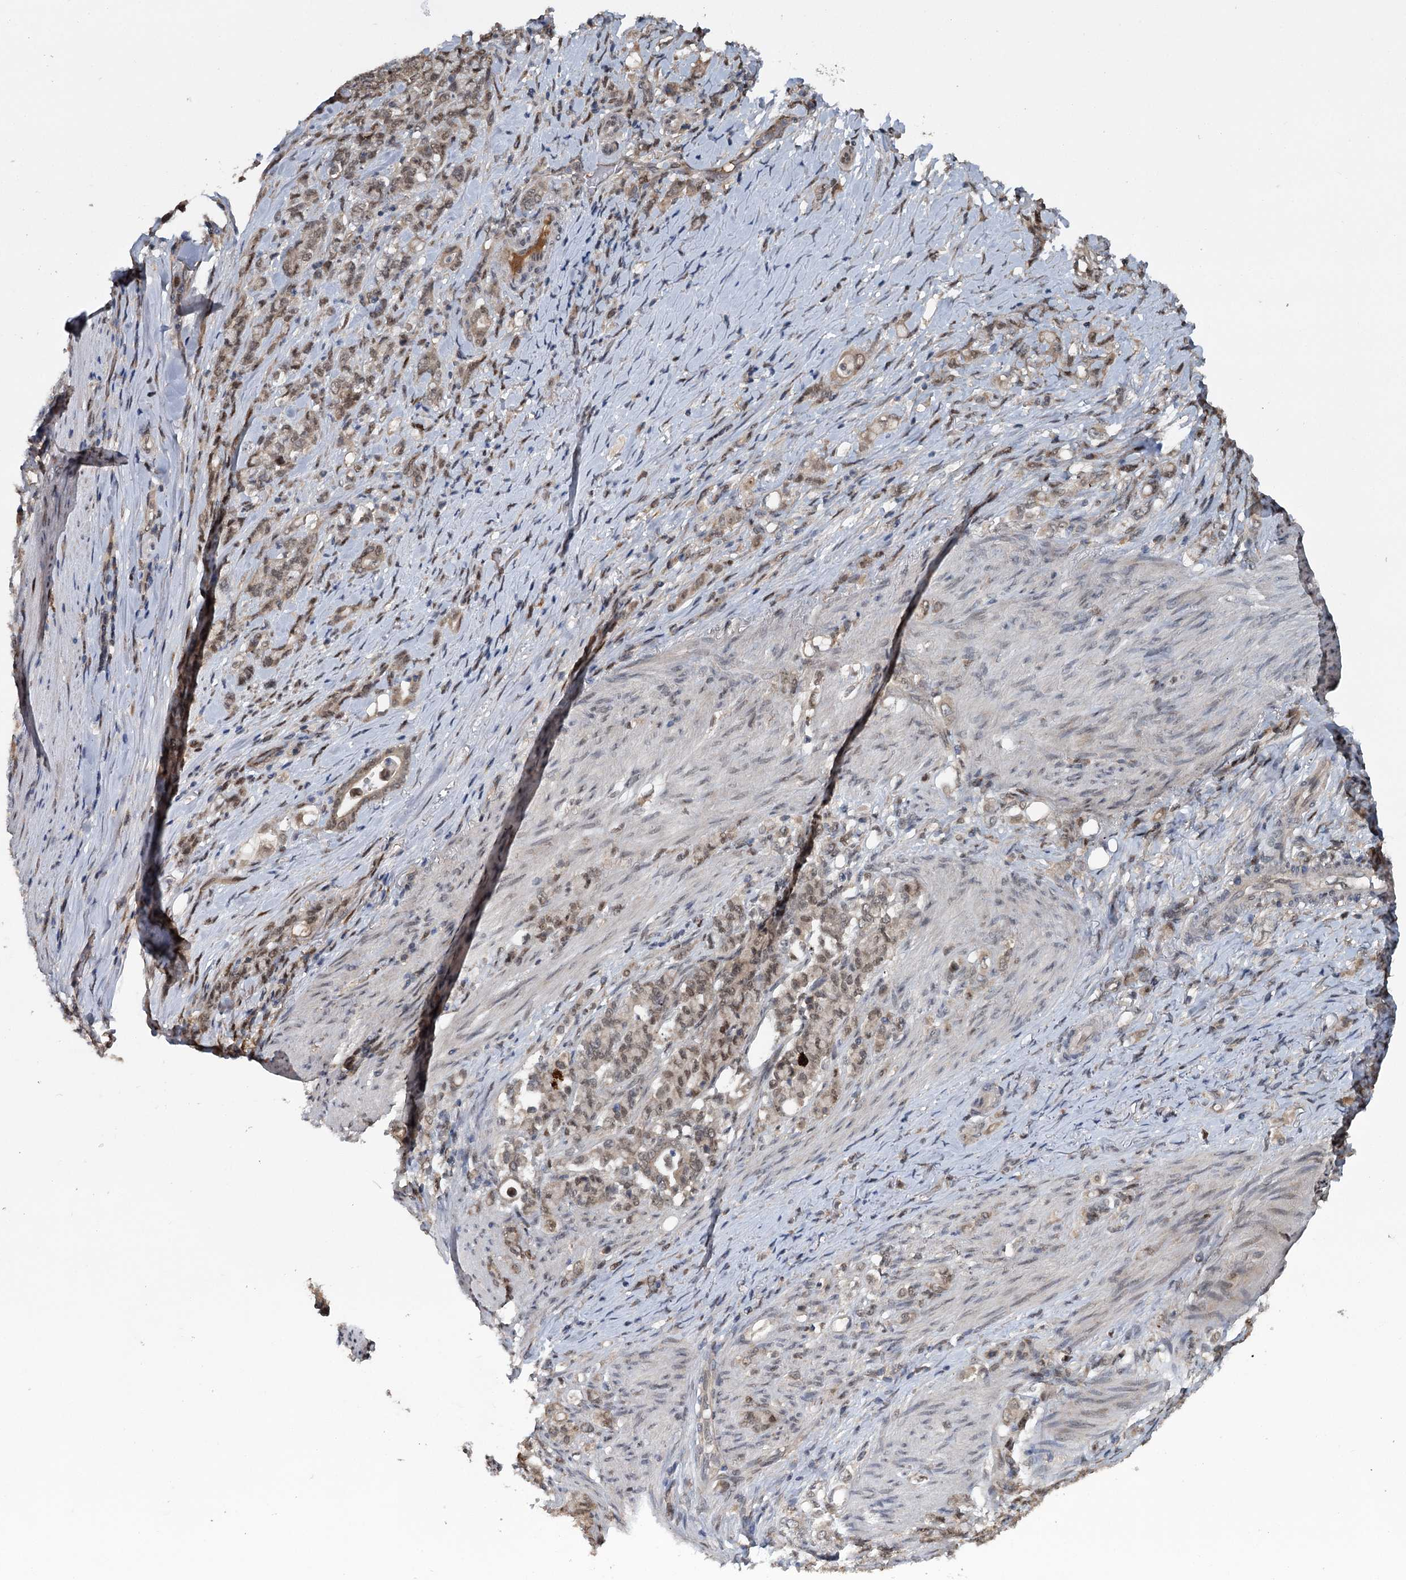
{"staining": {"intensity": "weak", "quantity": "25%-75%", "location": "nuclear"}, "tissue": "stomach cancer", "cell_type": "Tumor cells", "image_type": "cancer", "snomed": [{"axis": "morphology", "description": "Adenocarcinoma, NOS"}, {"axis": "topography", "description": "Stomach"}], "caption": "Stomach cancer stained with a brown dye demonstrates weak nuclear positive positivity in about 25%-75% of tumor cells.", "gene": "MYG1", "patient": {"sex": "female", "age": 79}}